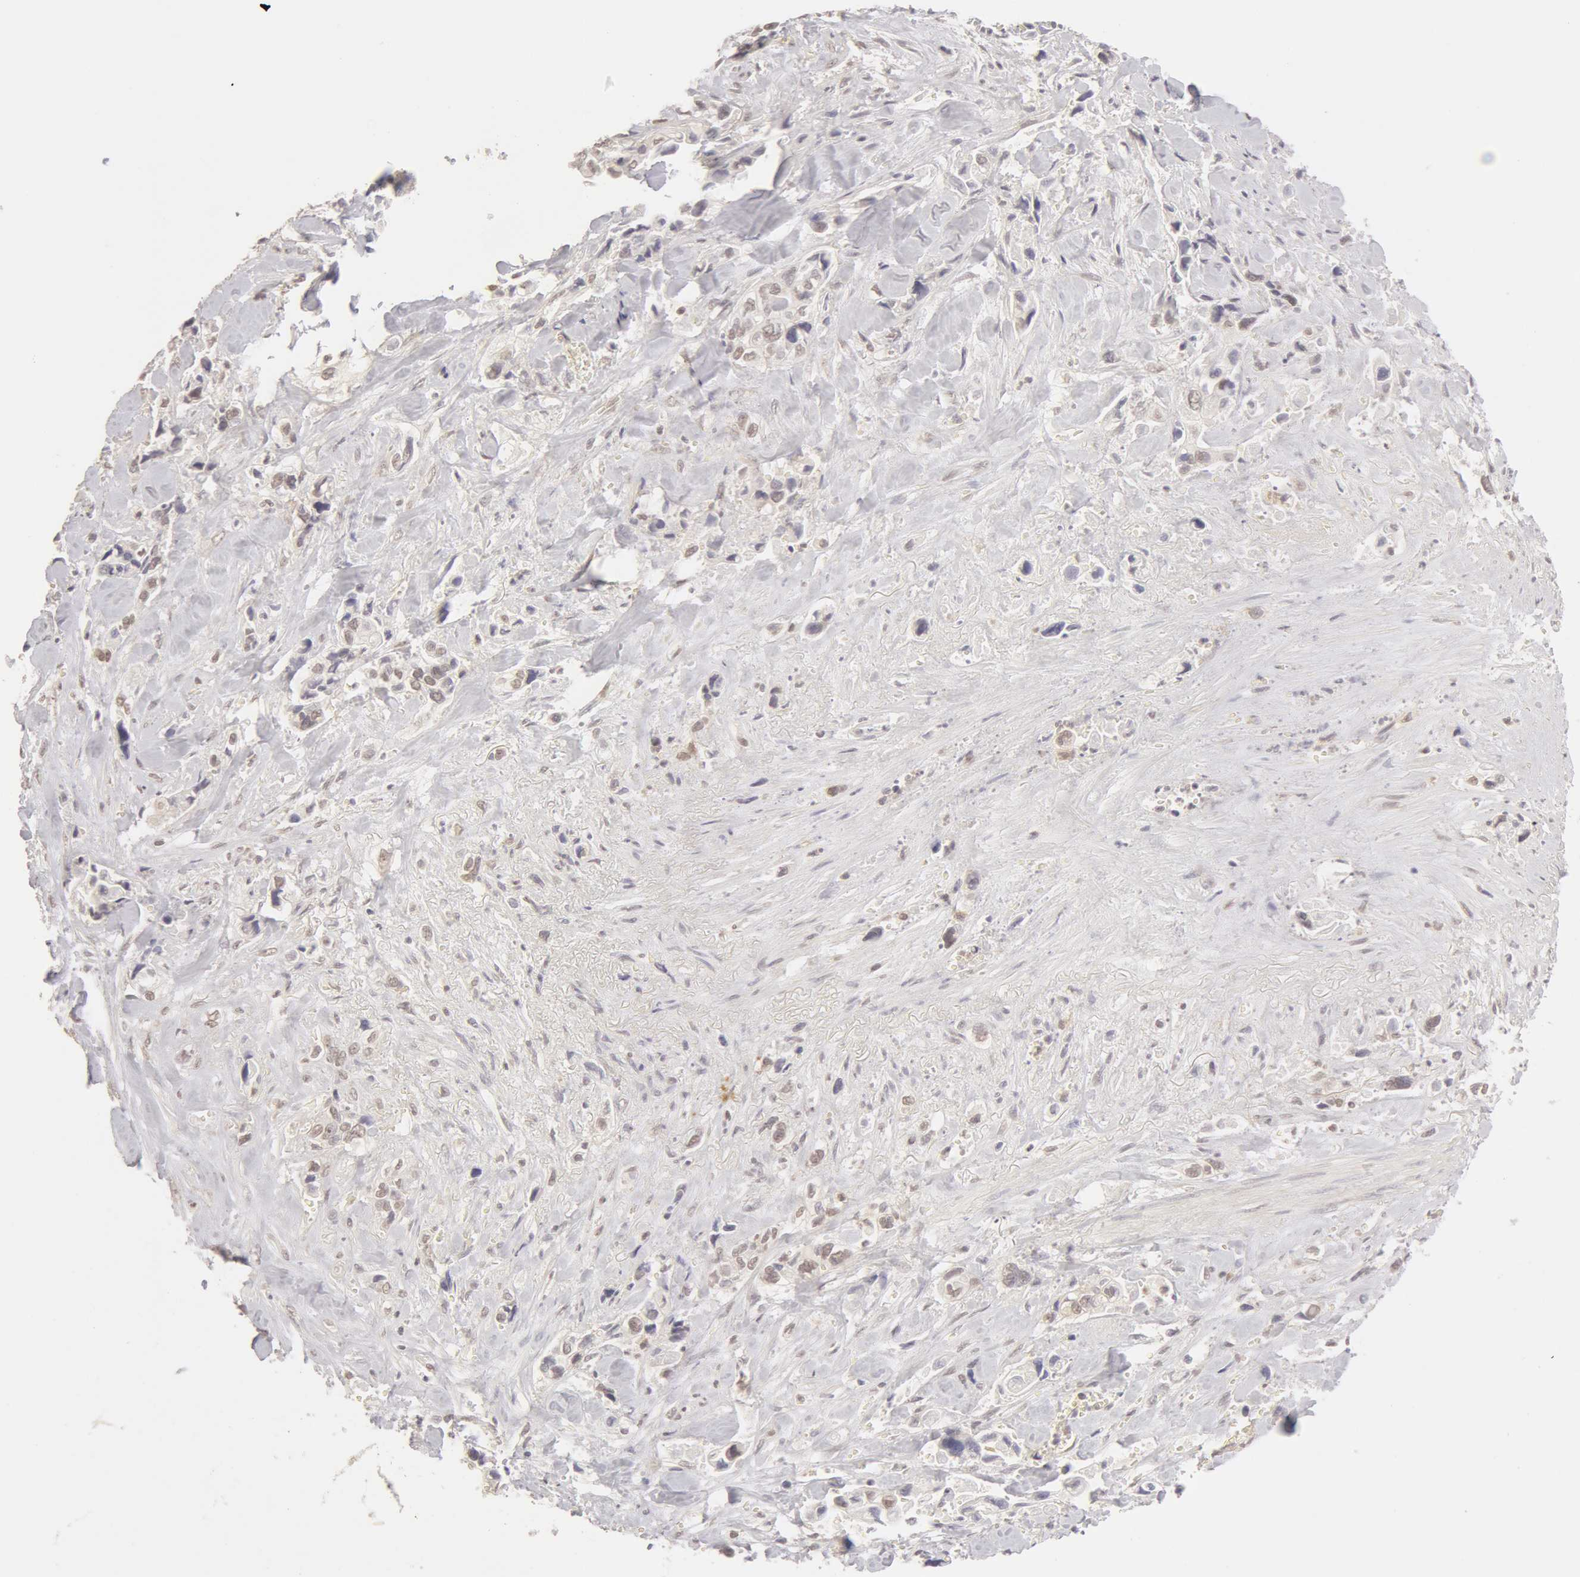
{"staining": {"intensity": "weak", "quantity": "25%-75%", "location": "nuclear"}, "tissue": "pancreatic cancer", "cell_type": "Tumor cells", "image_type": "cancer", "snomed": [{"axis": "morphology", "description": "Adenocarcinoma, NOS"}, {"axis": "topography", "description": "Pancreas"}], "caption": "An image of pancreatic adenocarcinoma stained for a protein shows weak nuclear brown staining in tumor cells. Nuclei are stained in blue.", "gene": "ADAM10", "patient": {"sex": "male", "age": 69}}